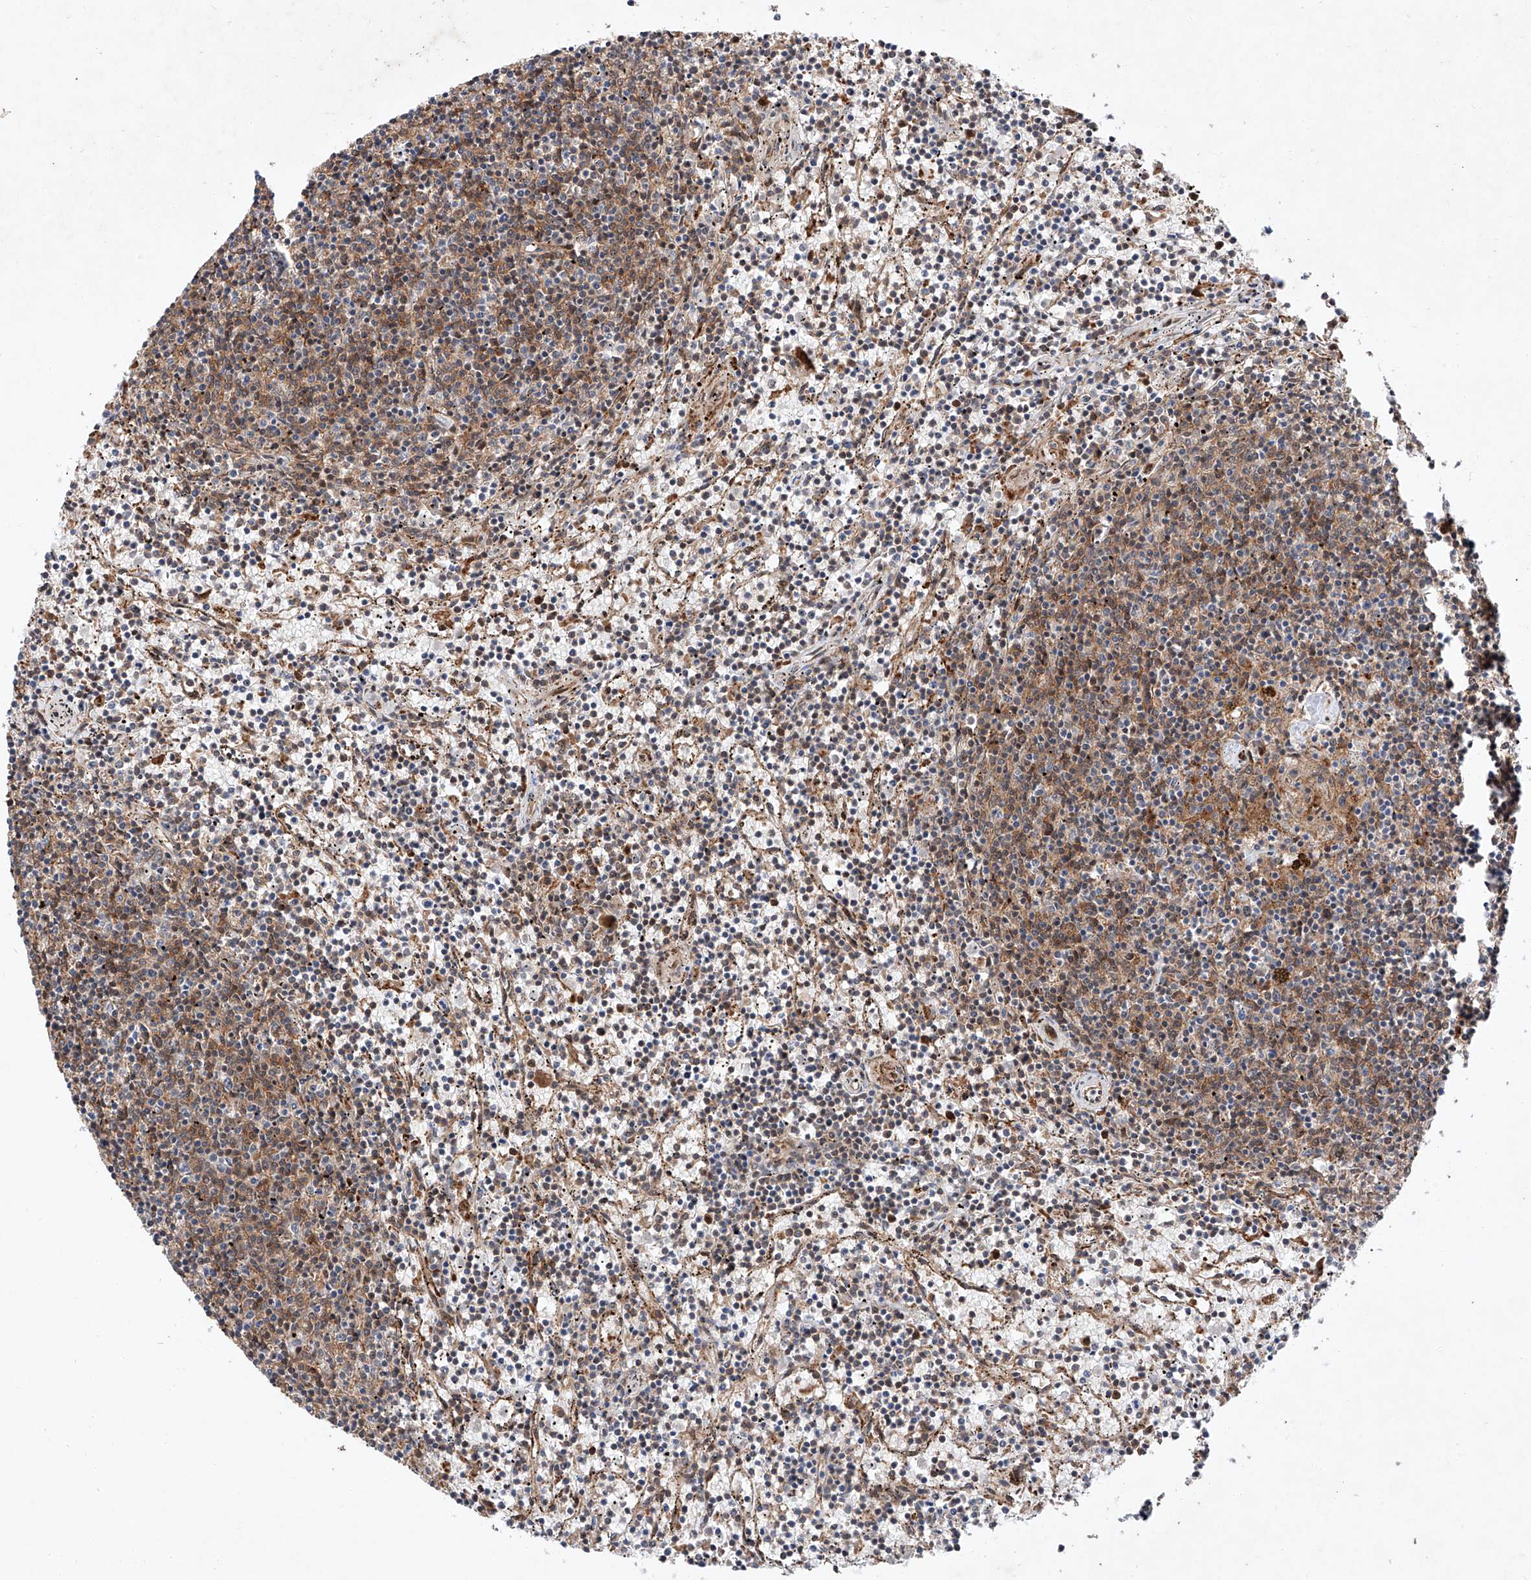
{"staining": {"intensity": "moderate", "quantity": "25%-75%", "location": "cytoplasmic/membranous"}, "tissue": "lymphoma", "cell_type": "Tumor cells", "image_type": "cancer", "snomed": [{"axis": "morphology", "description": "Malignant lymphoma, non-Hodgkin's type, Low grade"}, {"axis": "topography", "description": "Spleen"}], "caption": "Immunohistochemical staining of human low-grade malignant lymphoma, non-Hodgkin's type shows medium levels of moderate cytoplasmic/membranous staining in approximately 25%-75% of tumor cells.", "gene": "ZFP28", "patient": {"sex": "female", "age": 50}}